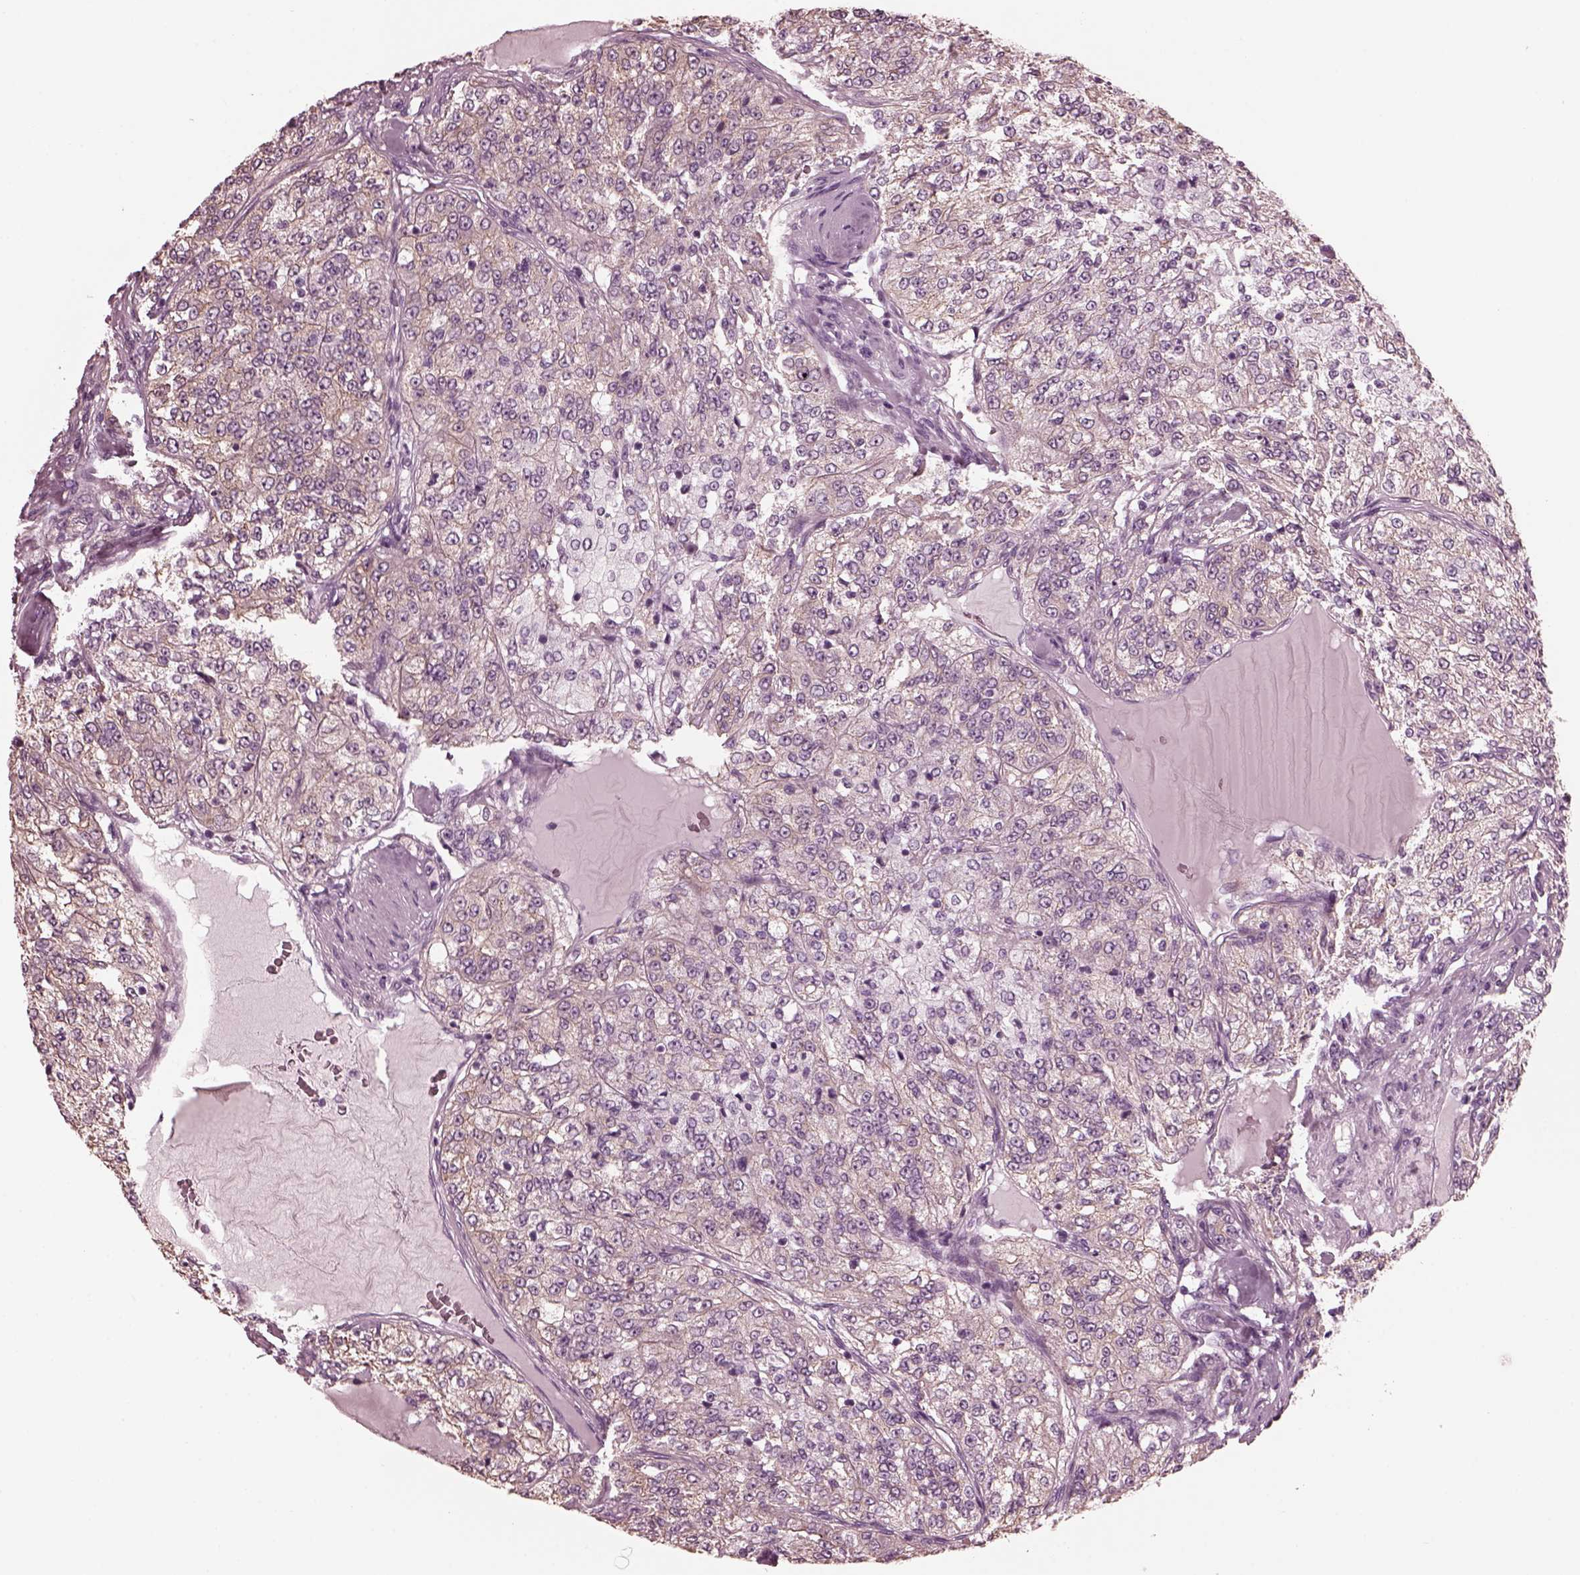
{"staining": {"intensity": "negative", "quantity": "none", "location": "none"}, "tissue": "renal cancer", "cell_type": "Tumor cells", "image_type": "cancer", "snomed": [{"axis": "morphology", "description": "Adenocarcinoma, NOS"}, {"axis": "topography", "description": "Kidney"}], "caption": "Immunohistochemistry (IHC) photomicrograph of neoplastic tissue: renal adenocarcinoma stained with DAB shows no significant protein expression in tumor cells.", "gene": "CGA", "patient": {"sex": "female", "age": 63}}